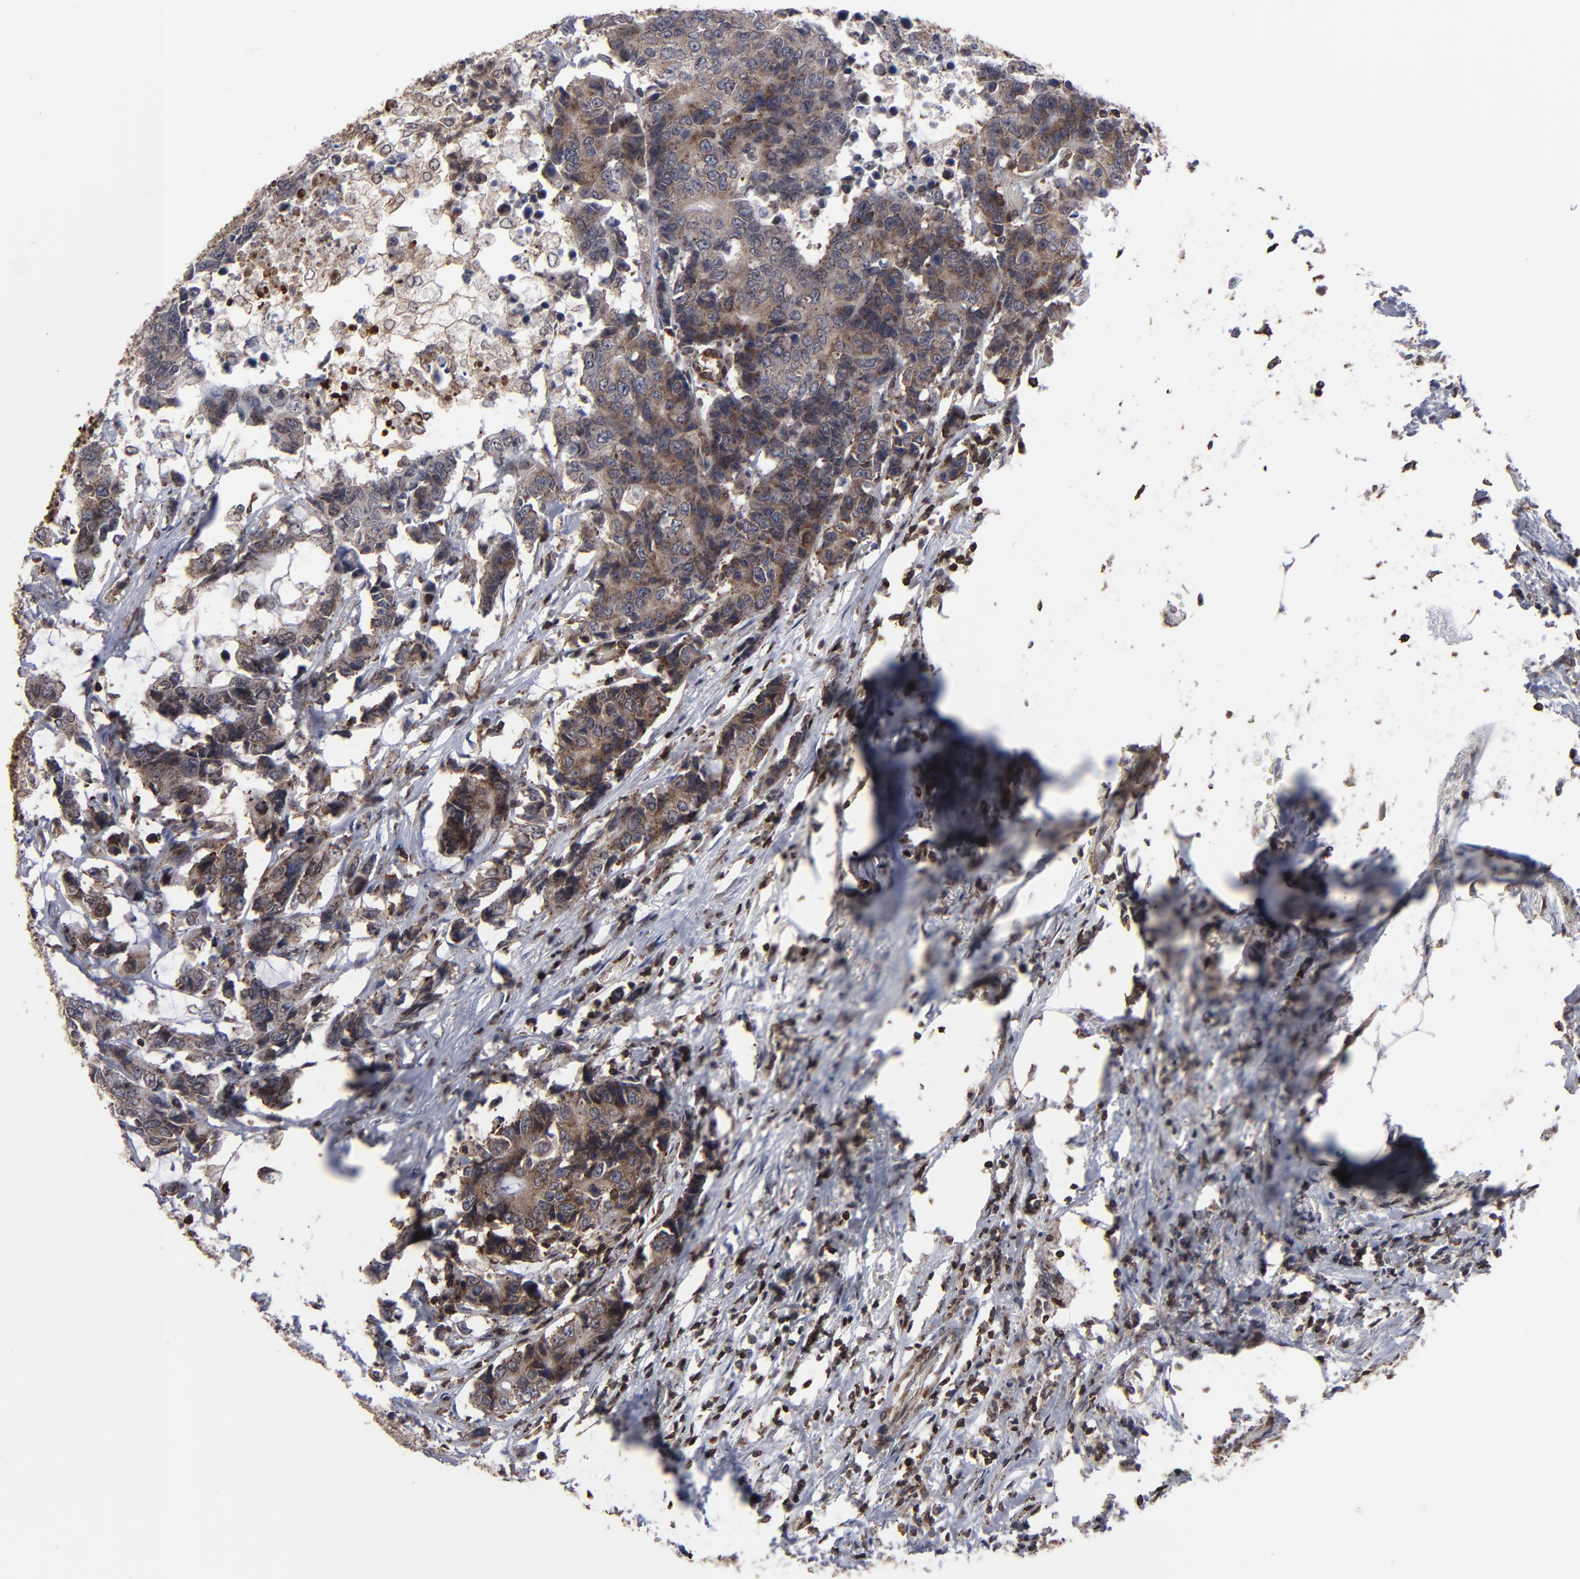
{"staining": {"intensity": "strong", "quantity": ">75%", "location": "cytoplasmic/membranous"}, "tissue": "colorectal cancer", "cell_type": "Tumor cells", "image_type": "cancer", "snomed": [{"axis": "morphology", "description": "Adenocarcinoma, NOS"}, {"axis": "topography", "description": "Colon"}], "caption": "This is an image of immunohistochemistry staining of adenocarcinoma (colorectal), which shows strong positivity in the cytoplasmic/membranous of tumor cells.", "gene": "KIAA2026", "patient": {"sex": "female", "age": 86}}